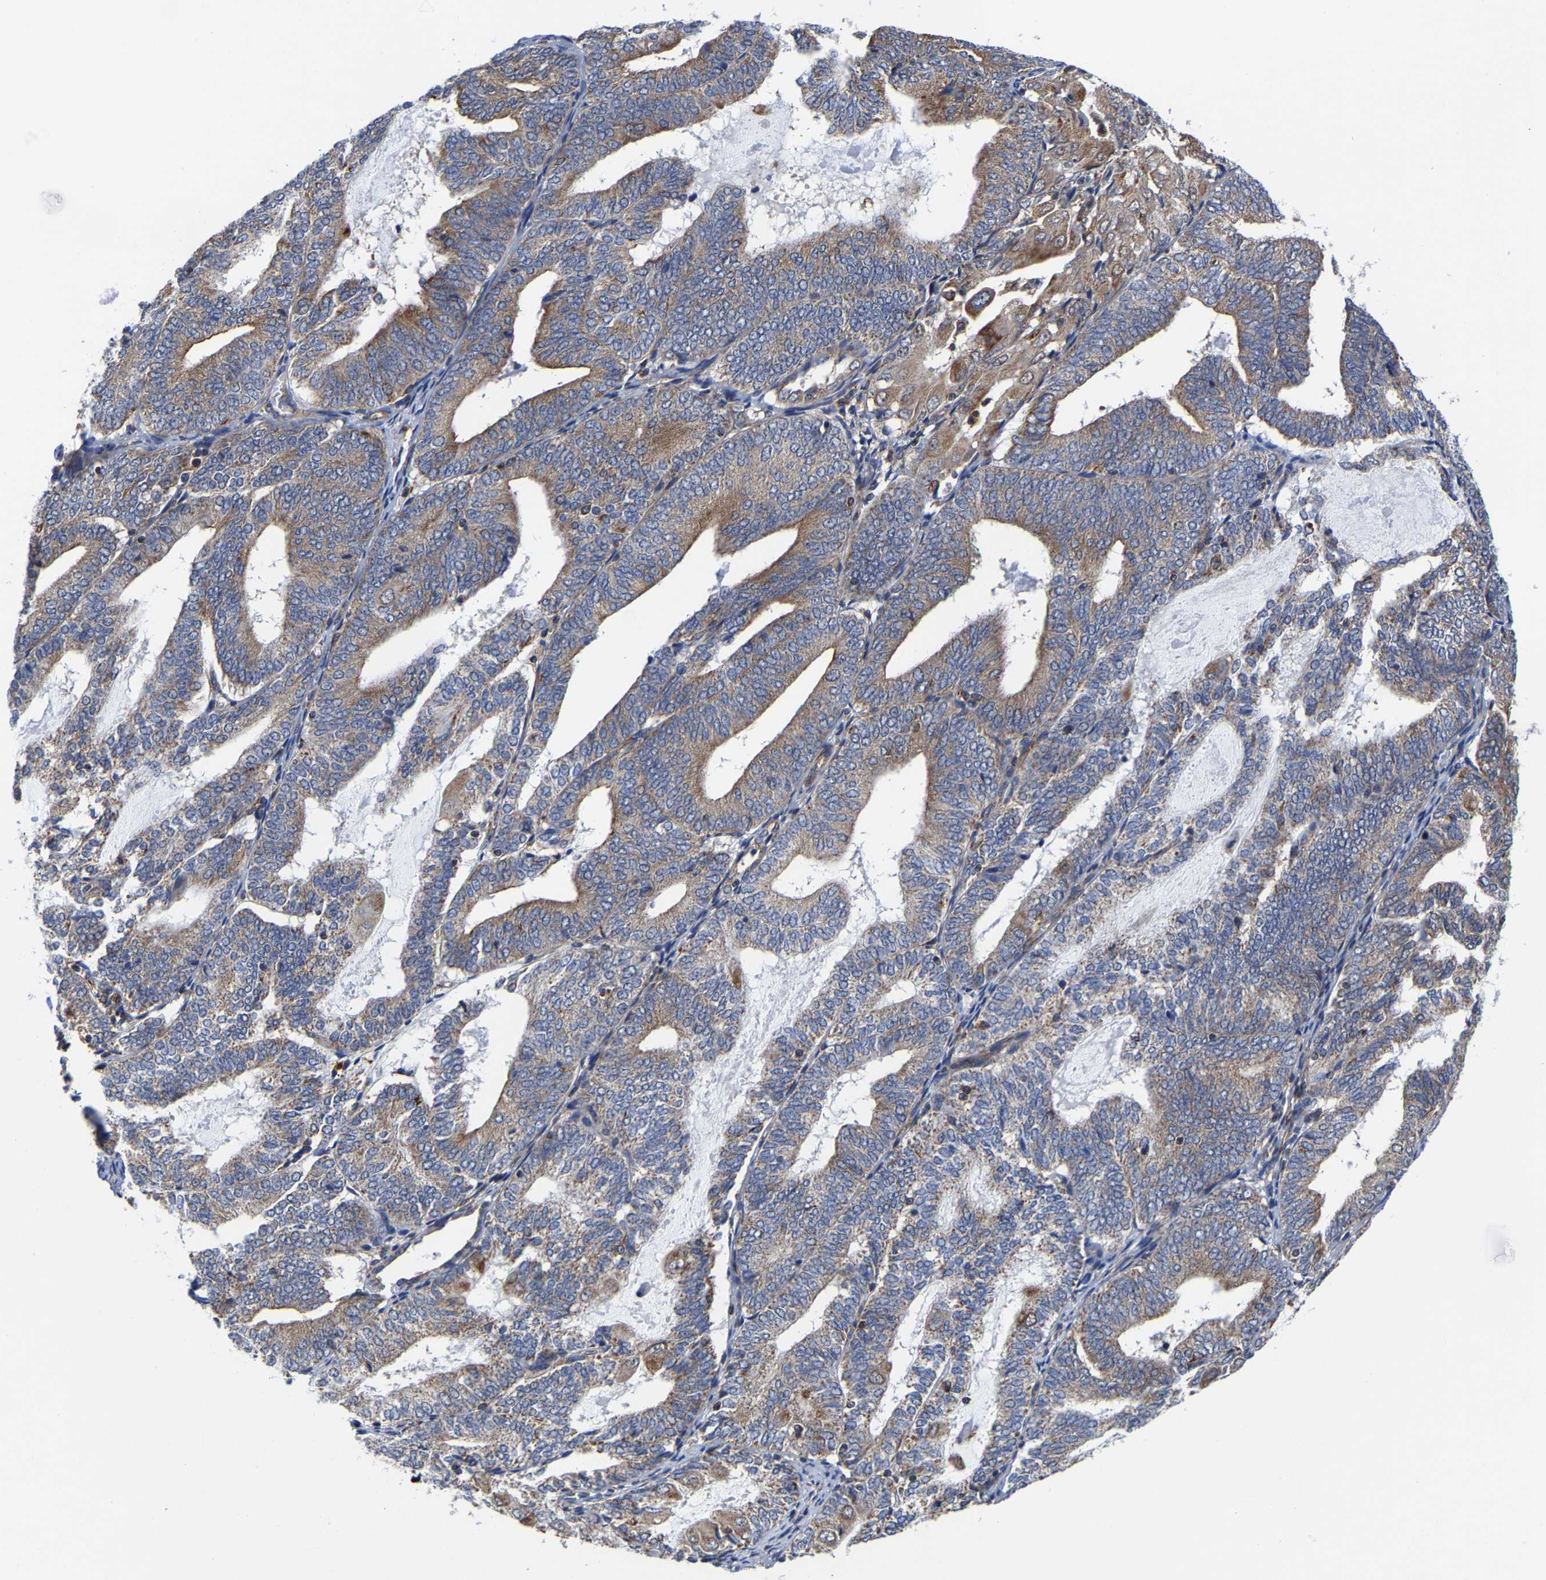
{"staining": {"intensity": "moderate", "quantity": ">75%", "location": "cytoplasmic/membranous"}, "tissue": "endometrial cancer", "cell_type": "Tumor cells", "image_type": "cancer", "snomed": [{"axis": "morphology", "description": "Adenocarcinoma, NOS"}, {"axis": "topography", "description": "Endometrium"}], "caption": "Brown immunohistochemical staining in human endometrial adenocarcinoma exhibits moderate cytoplasmic/membranous positivity in approximately >75% of tumor cells.", "gene": "PFKFB3", "patient": {"sex": "female", "age": 81}}